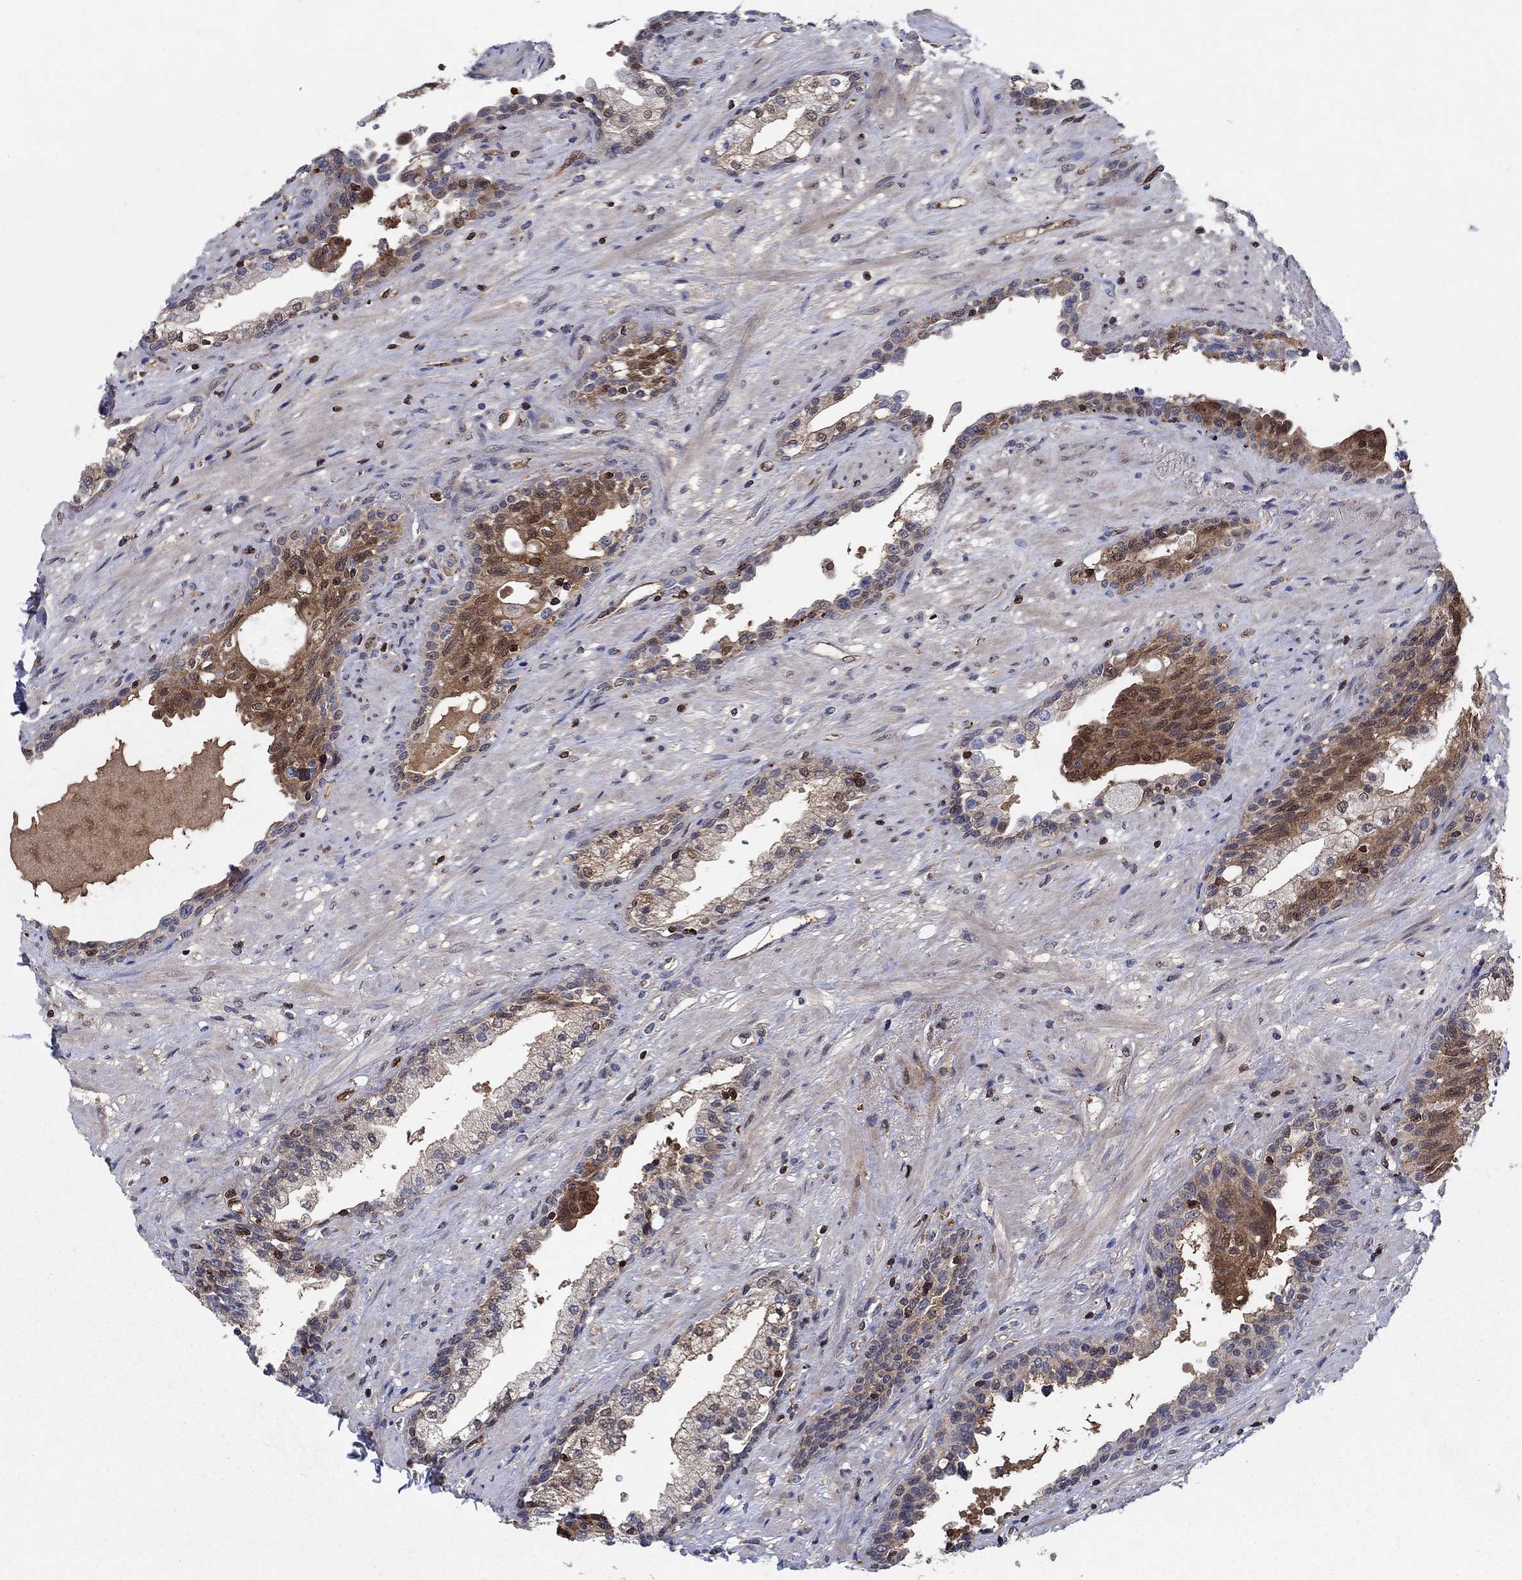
{"staining": {"intensity": "strong", "quantity": "<25%", "location": "cytoplasmic/membranous"}, "tissue": "prostate", "cell_type": "Glandular cells", "image_type": "normal", "snomed": [{"axis": "morphology", "description": "Normal tissue, NOS"}, {"axis": "topography", "description": "Prostate"}], "caption": "Immunohistochemistry (IHC) image of benign prostate: prostate stained using immunohistochemistry reveals medium levels of strong protein expression localized specifically in the cytoplasmic/membranous of glandular cells, appearing as a cytoplasmic/membranous brown color.", "gene": "AGFG2", "patient": {"sex": "male", "age": 63}}